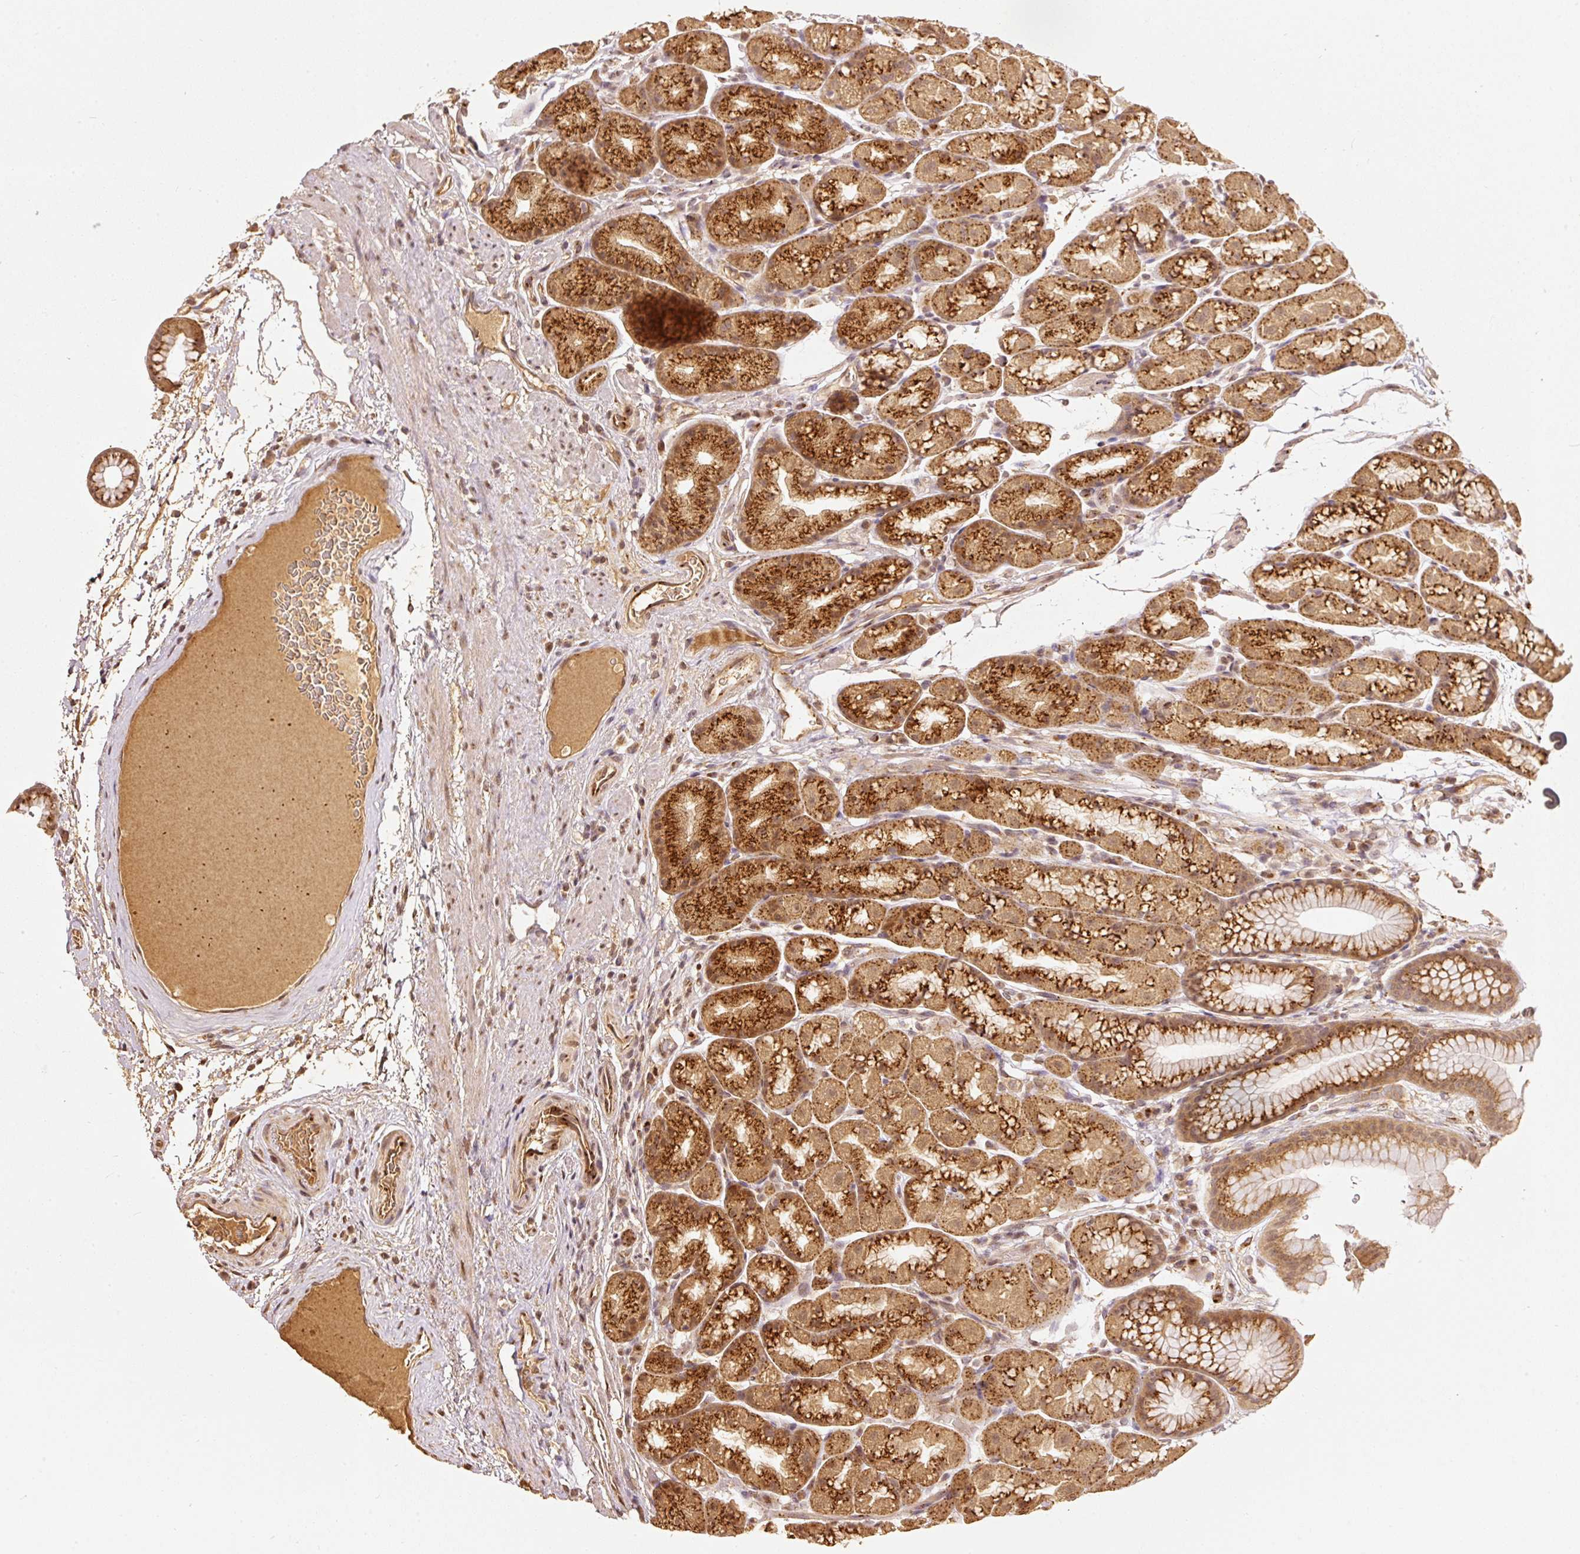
{"staining": {"intensity": "strong", "quantity": ">75%", "location": "cytoplasmic/membranous"}, "tissue": "stomach", "cell_type": "Glandular cells", "image_type": "normal", "snomed": [{"axis": "morphology", "description": "Normal tissue, NOS"}, {"axis": "topography", "description": "Stomach, lower"}], "caption": "Stomach stained with IHC displays strong cytoplasmic/membranous staining in approximately >75% of glandular cells.", "gene": "FUT8", "patient": {"sex": "male", "age": 67}}